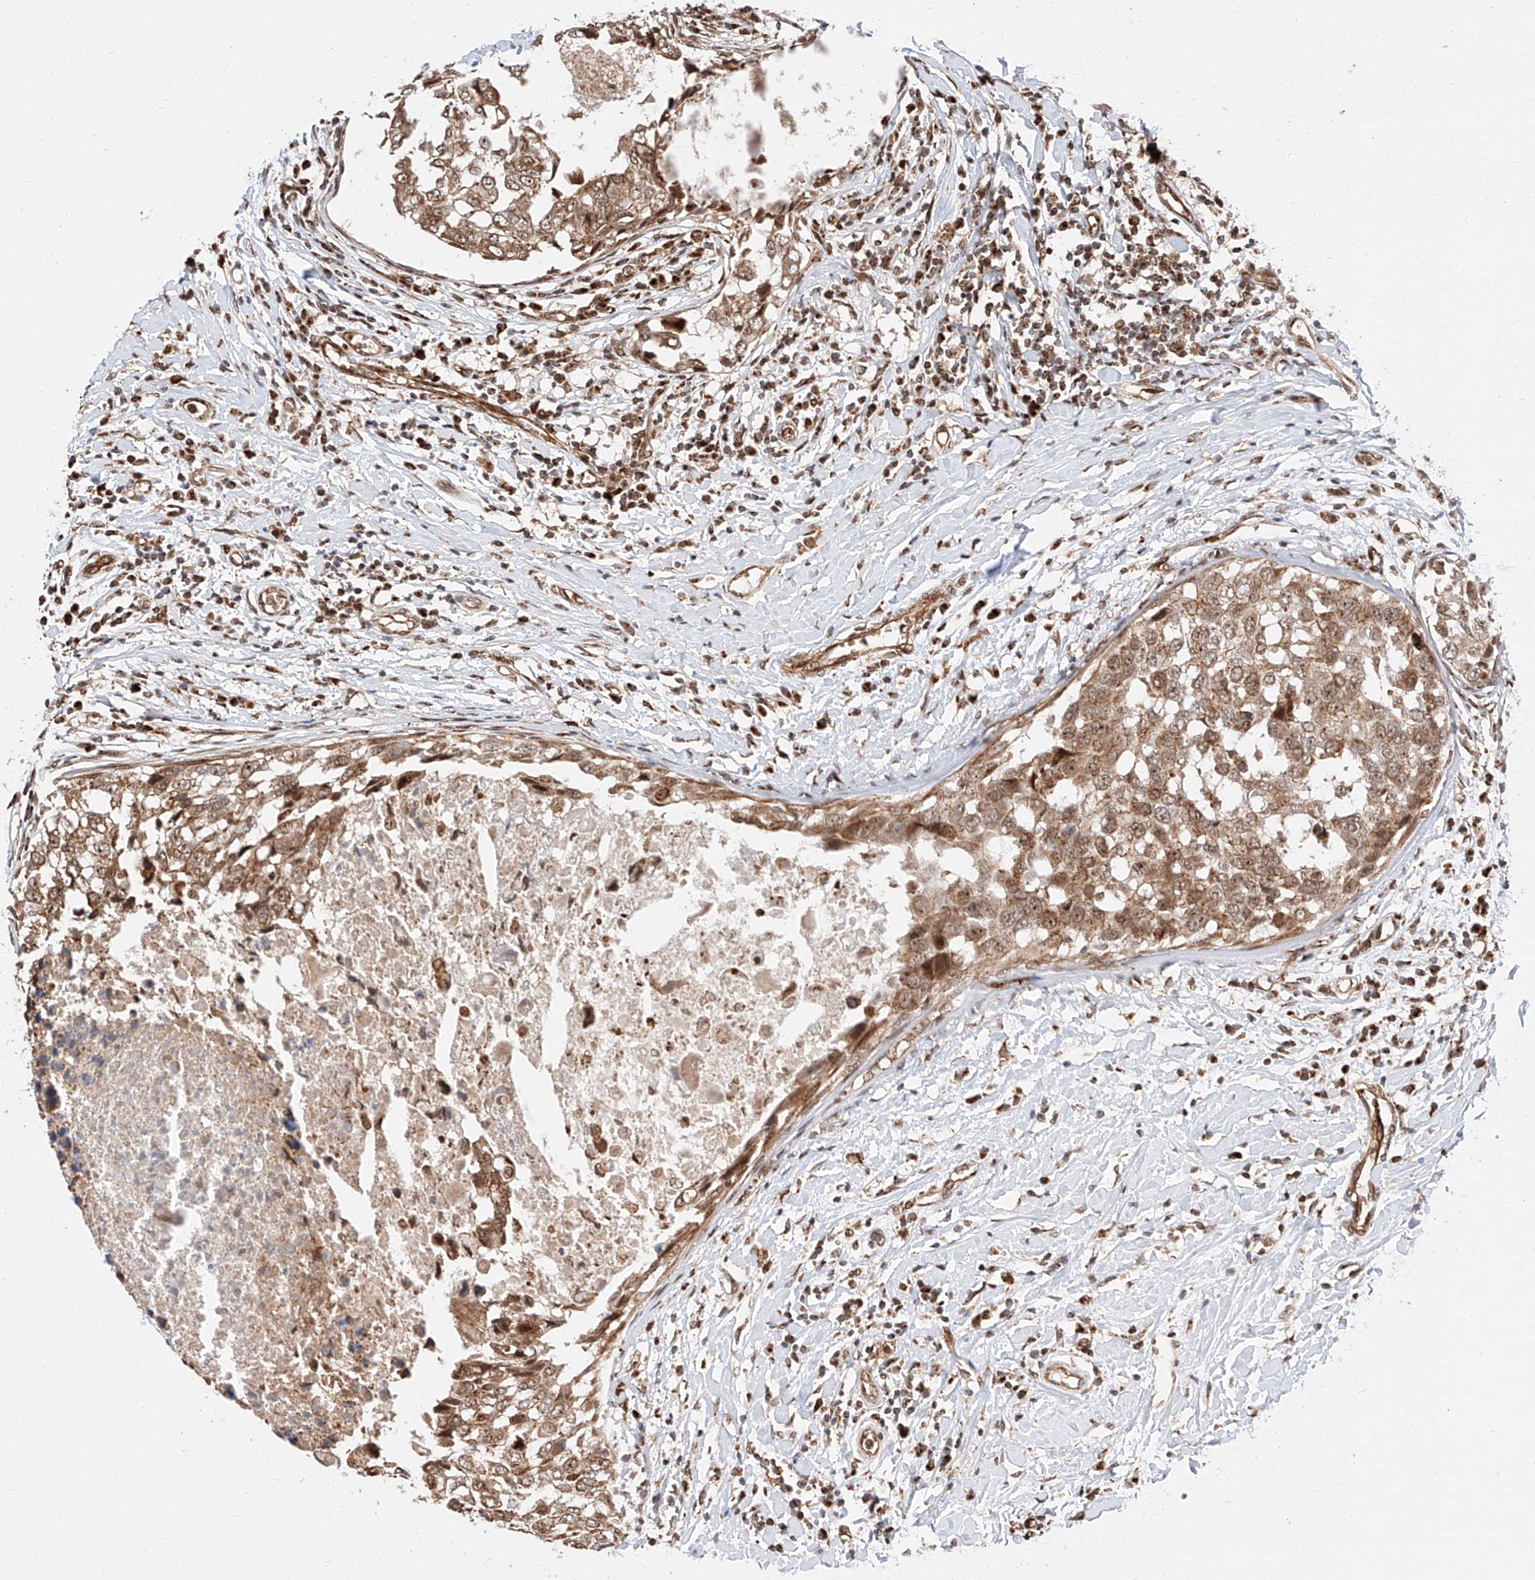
{"staining": {"intensity": "moderate", "quantity": ">75%", "location": "cytoplasmic/membranous,nuclear"}, "tissue": "breast cancer", "cell_type": "Tumor cells", "image_type": "cancer", "snomed": [{"axis": "morphology", "description": "Duct carcinoma"}, {"axis": "topography", "description": "Breast"}], "caption": "This image exhibits IHC staining of breast cancer, with medium moderate cytoplasmic/membranous and nuclear positivity in about >75% of tumor cells.", "gene": "THTPA", "patient": {"sex": "female", "age": 27}}